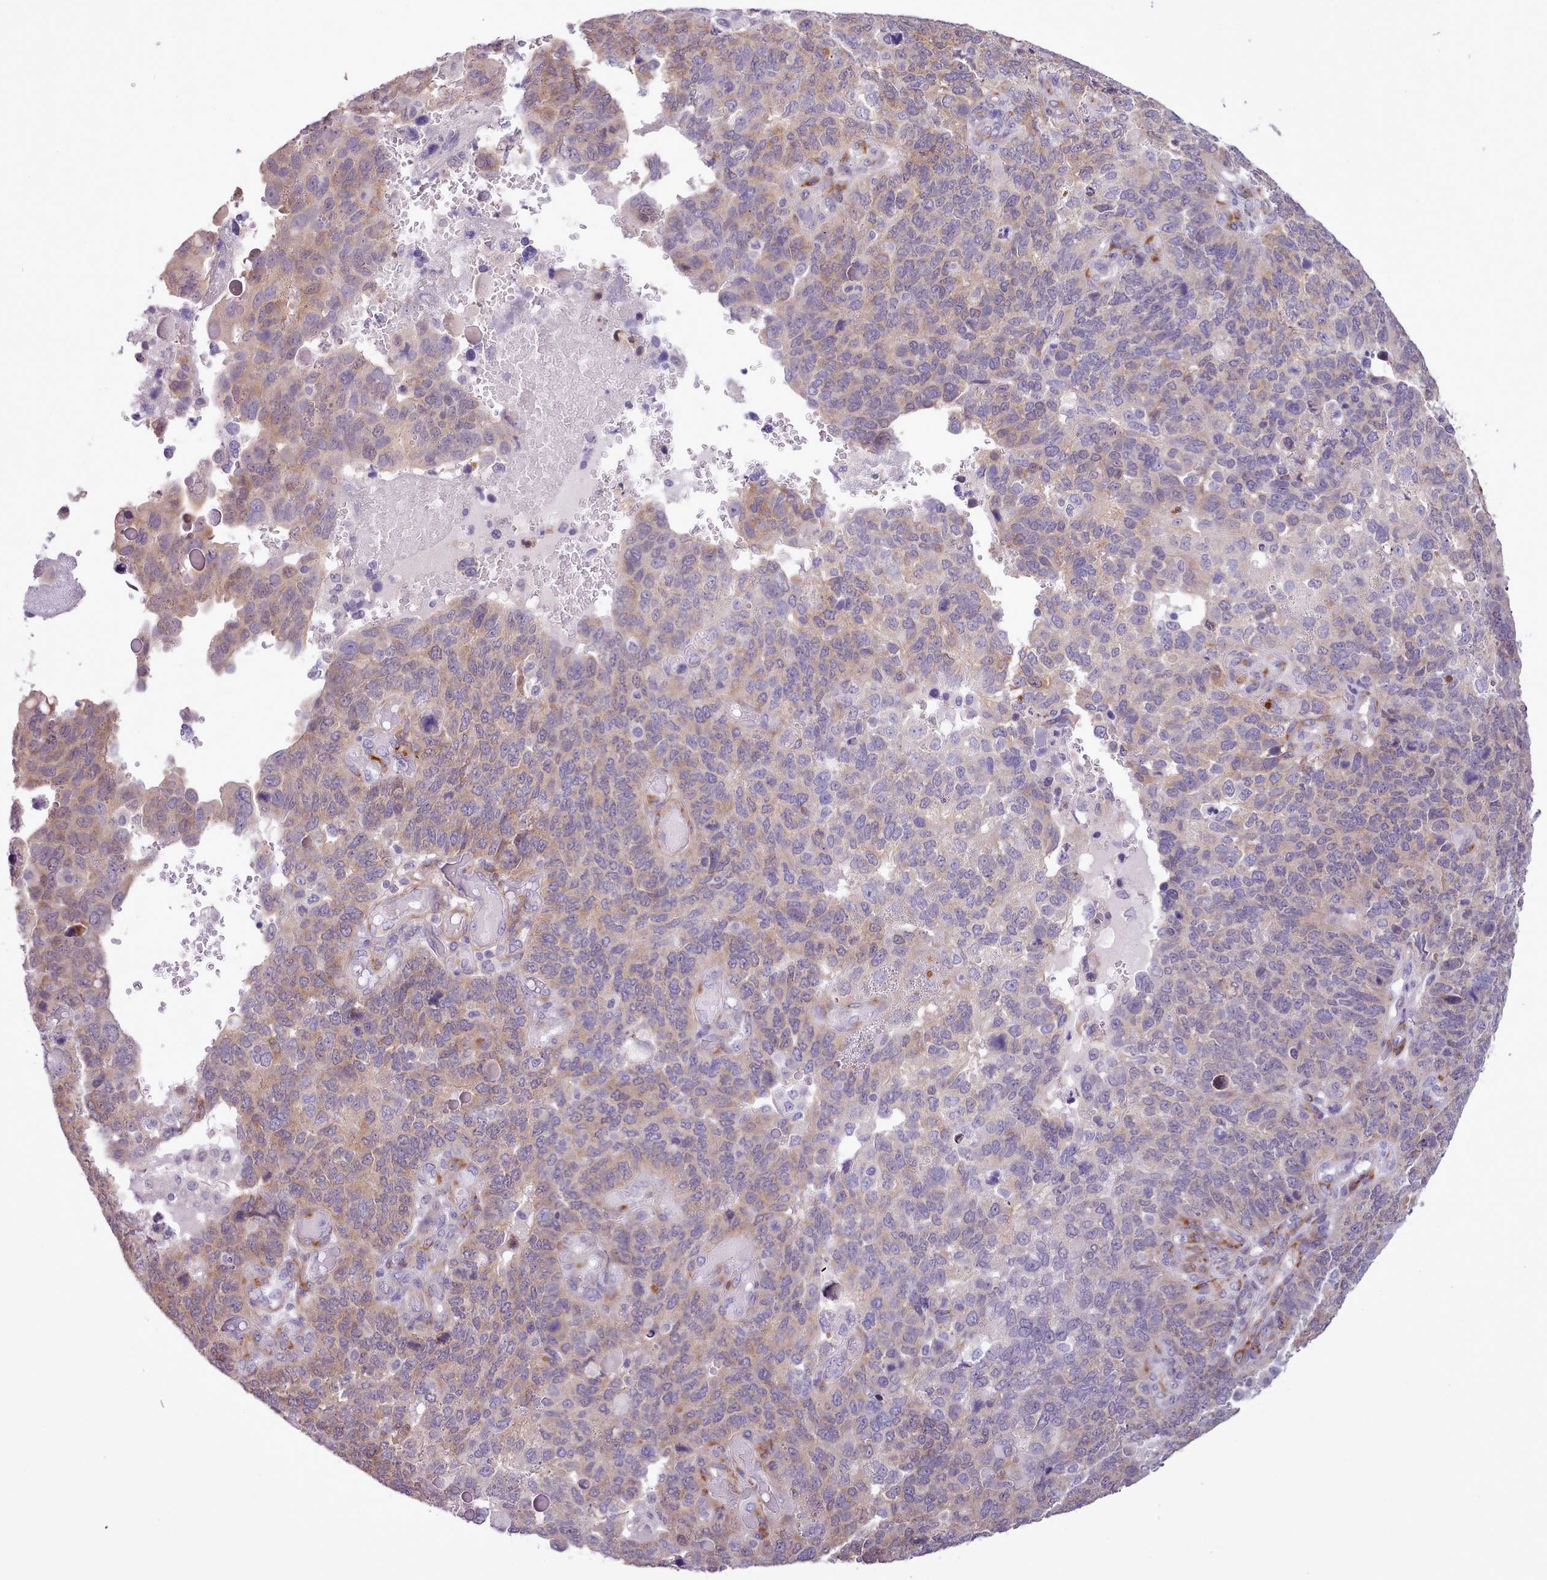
{"staining": {"intensity": "moderate", "quantity": "25%-75%", "location": "cytoplasmic/membranous"}, "tissue": "endometrial cancer", "cell_type": "Tumor cells", "image_type": "cancer", "snomed": [{"axis": "morphology", "description": "Adenocarcinoma, NOS"}, {"axis": "topography", "description": "Endometrium"}], "caption": "Immunohistochemistry staining of endometrial cancer, which demonstrates medium levels of moderate cytoplasmic/membranous expression in about 25%-75% of tumor cells indicating moderate cytoplasmic/membranous protein staining. The staining was performed using DAB (3,3'-diaminobenzidine) (brown) for protein detection and nuclei were counterstained in hematoxylin (blue).", "gene": "SETX", "patient": {"sex": "female", "age": 66}}